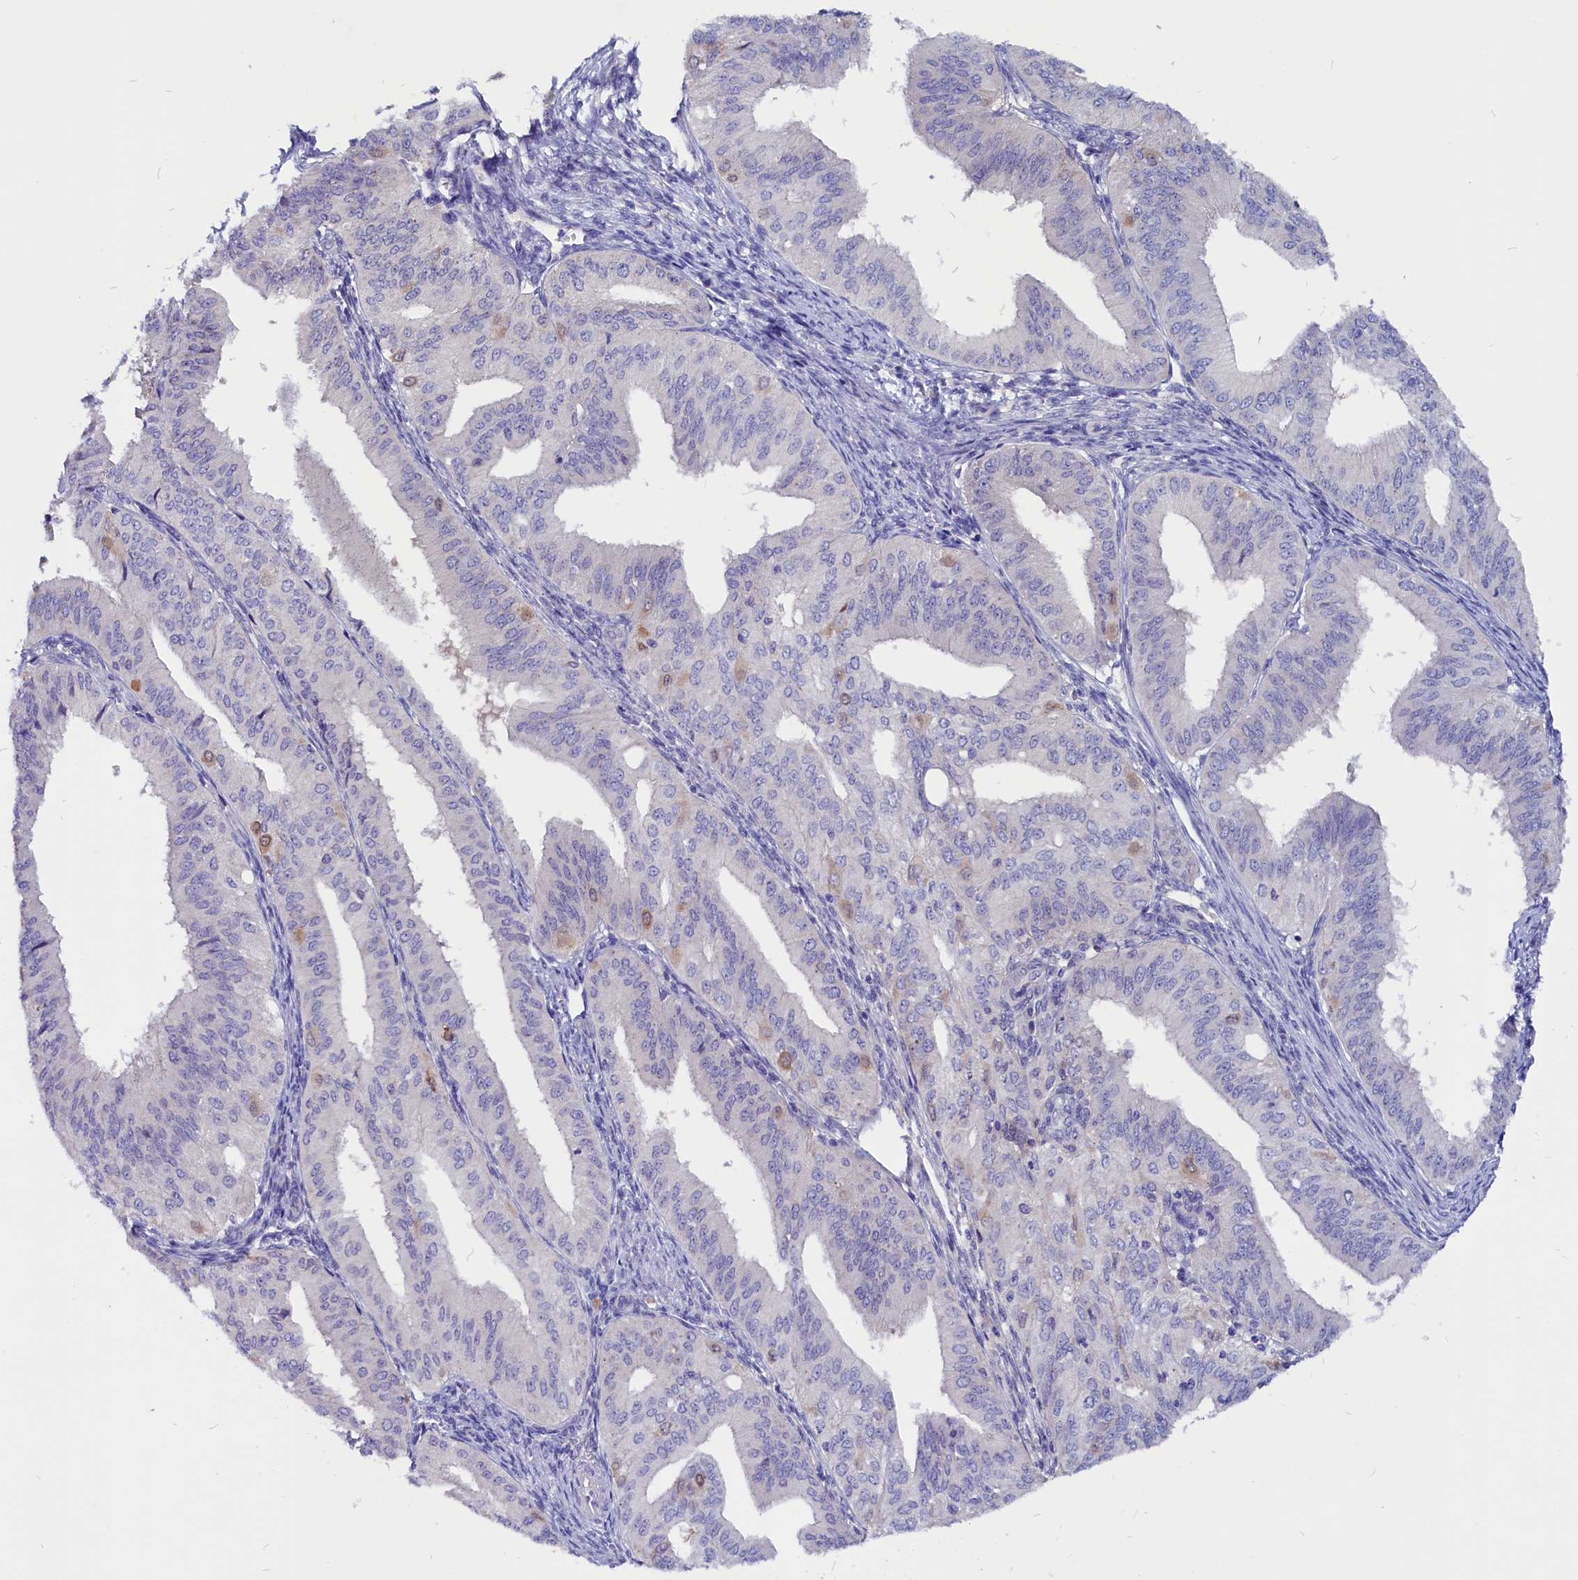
{"staining": {"intensity": "moderate", "quantity": "<25%", "location": "cytoplasmic/membranous"}, "tissue": "endometrial cancer", "cell_type": "Tumor cells", "image_type": "cancer", "snomed": [{"axis": "morphology", "description": "Adenocarcinoma, NOS"}, {"axis": "topography", "description": "Endometrium"}], "caption": "Endometrial cancer (adenocarcinoma) tissue reveals moderate cytoplasmic/membranous positivity in about <25% of tumor cells The protein of interest is shown in brown color, while the nuclei are stained blue.", "gene": "CCBE1", "patient": {"sex": "female", "age": 50}}